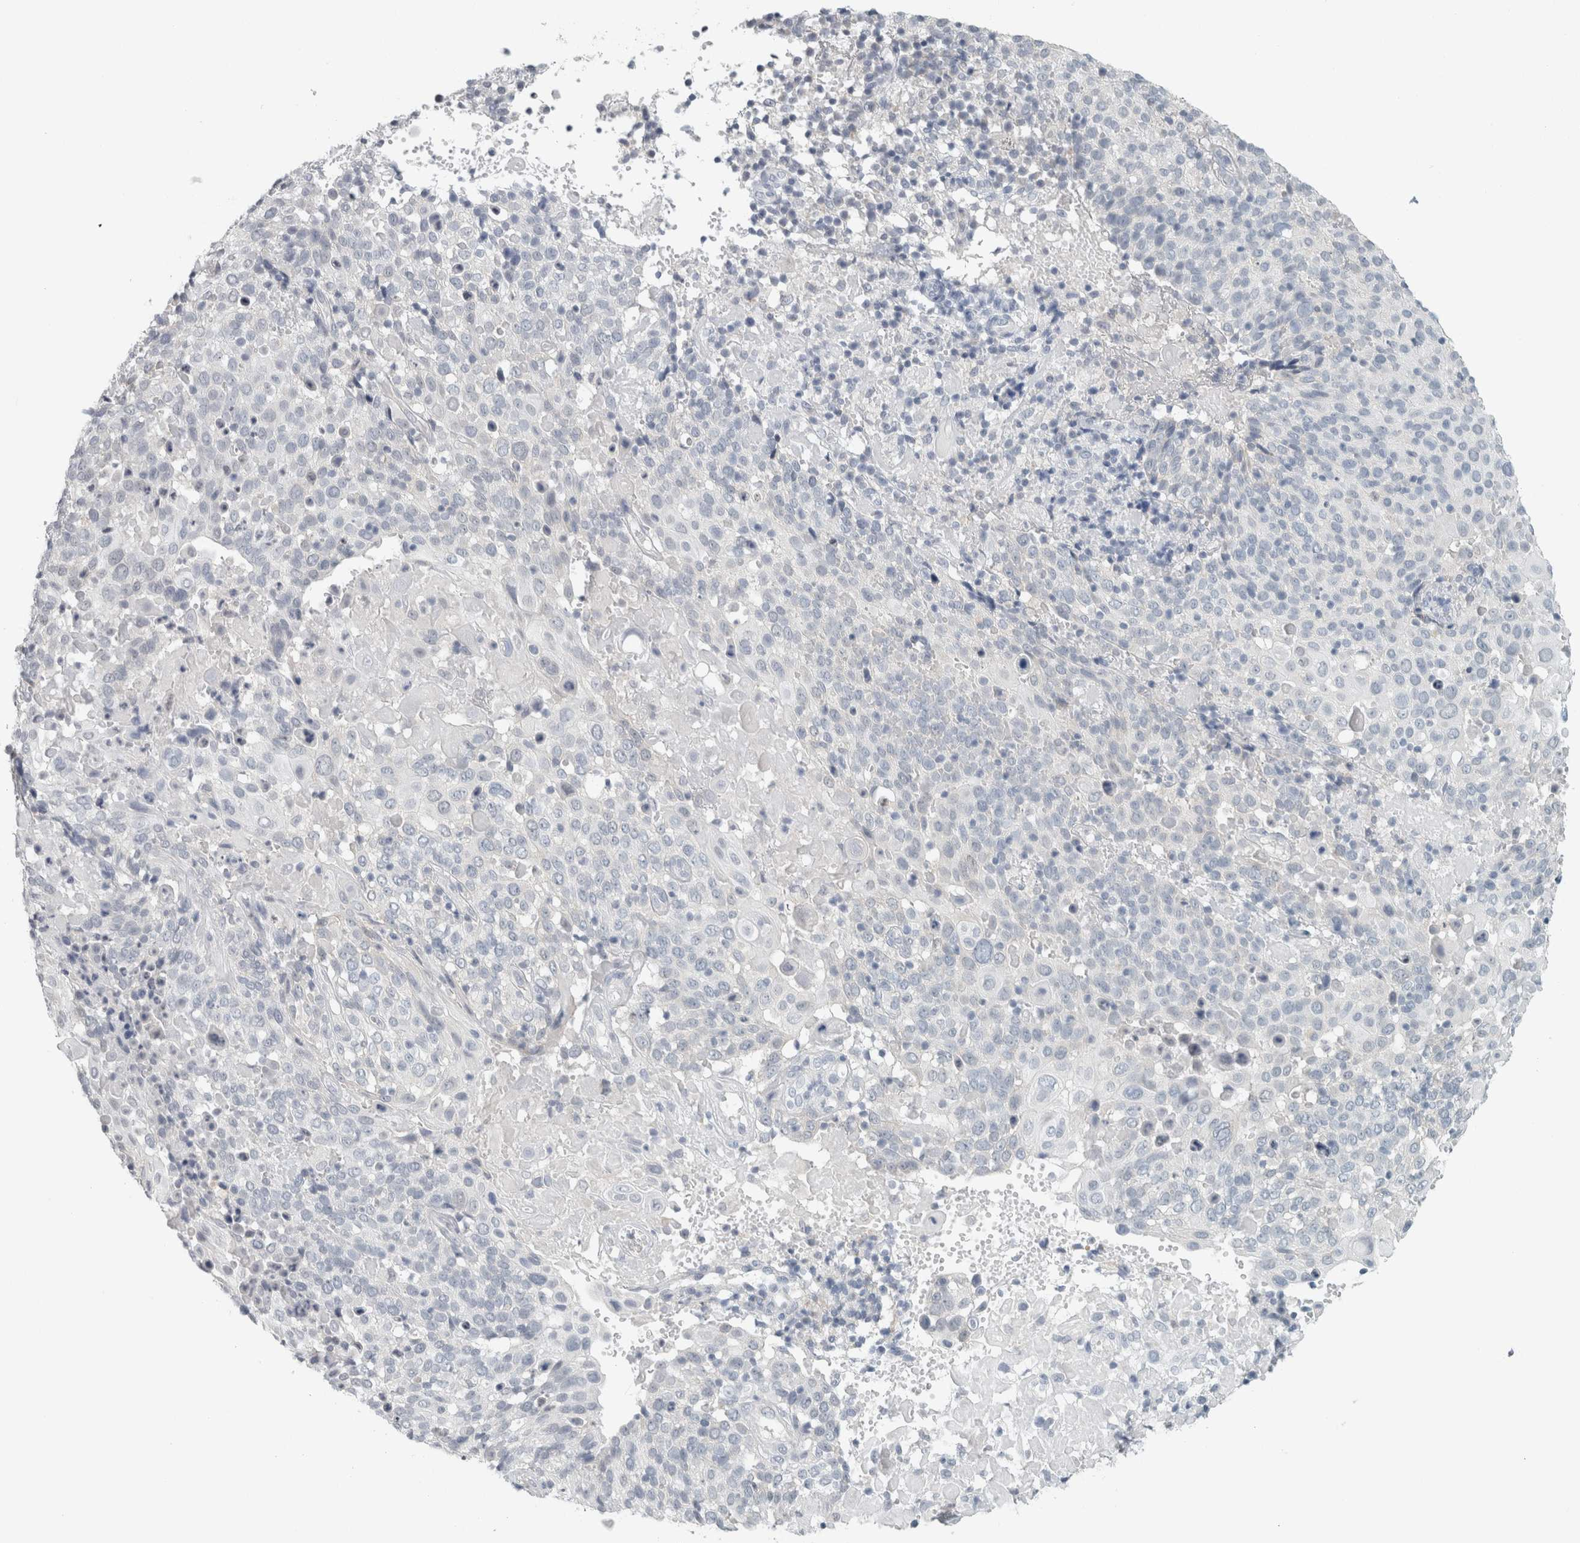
{"staining": {"intensity": "negative", "quantity": "none", "location": "none"}, "tissue": "cervical cancer", "cell_type": "Tumor cells", "image_type": "cancer", "snomed": [{"axis": "morphology", "description": "Squamous cell carcinoma, NOS"}, {"axis": "topography", "description": "Cervix"}], "caption": "A micrograph of human cervical squamous cell carcinoma is negative for staining in tumor cells.", "gene": "TRIT1", "patient": {"sex": "female", "age": 74}}